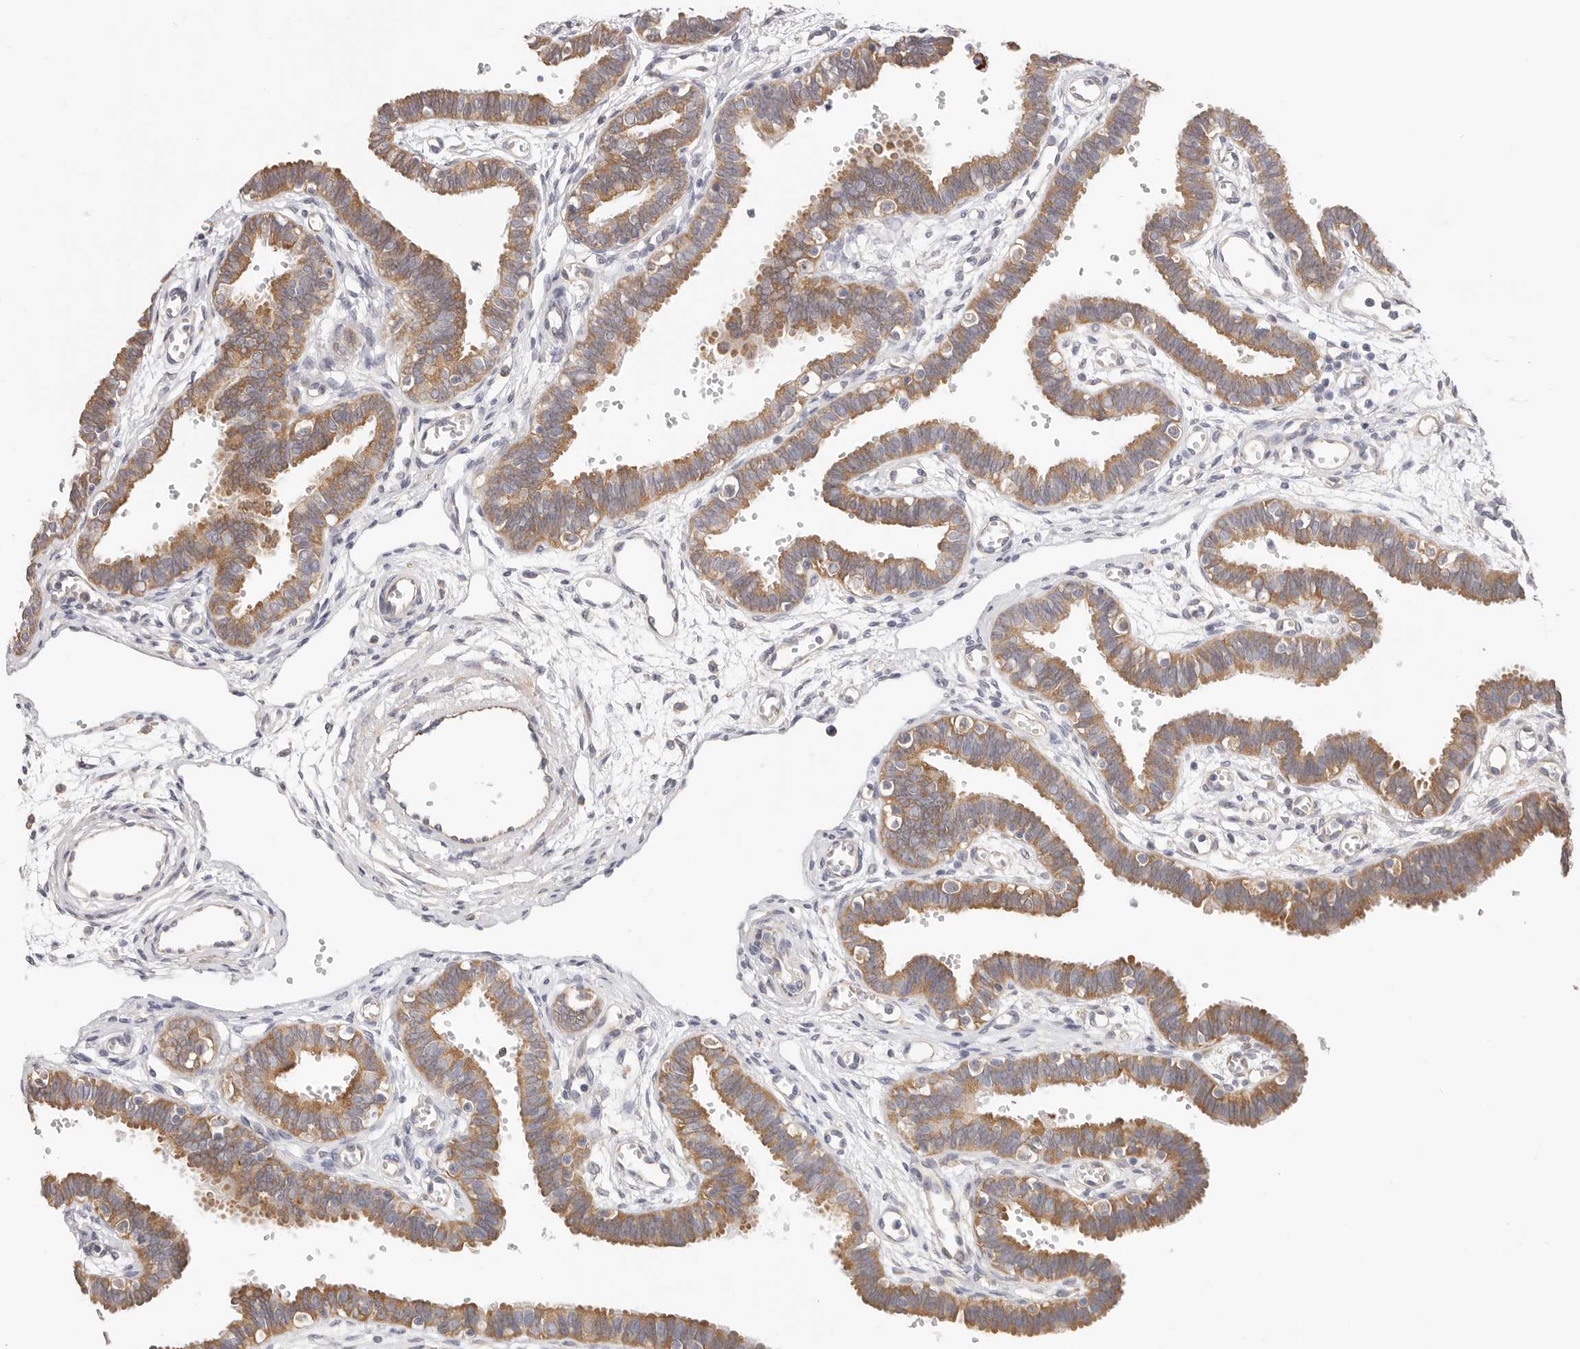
{"staining": {"intensity": "moderate", "quantity": ">75%", "location": "cytoplasmic/membranous"}, "tissue": "fallopian tube", "cell_type": "Glandular cells", "image_type": "normal", "snomed": [{"axis": "morphology", "description": "Normal tissue, NOS"}, {"axis": "topography", "description": "Fallopian tube"}, {"axis": "topography", "description": "Placenta"}], "caption": "Glandular cells show moderate cytoplasmic/membranous expression in about >75% of cells in benign fallopian tube. Ihc stains the protein in brown and the nuclei are stained blue.", "gene": "AFDN", "patient": {"sex": "female", "age": 32}}